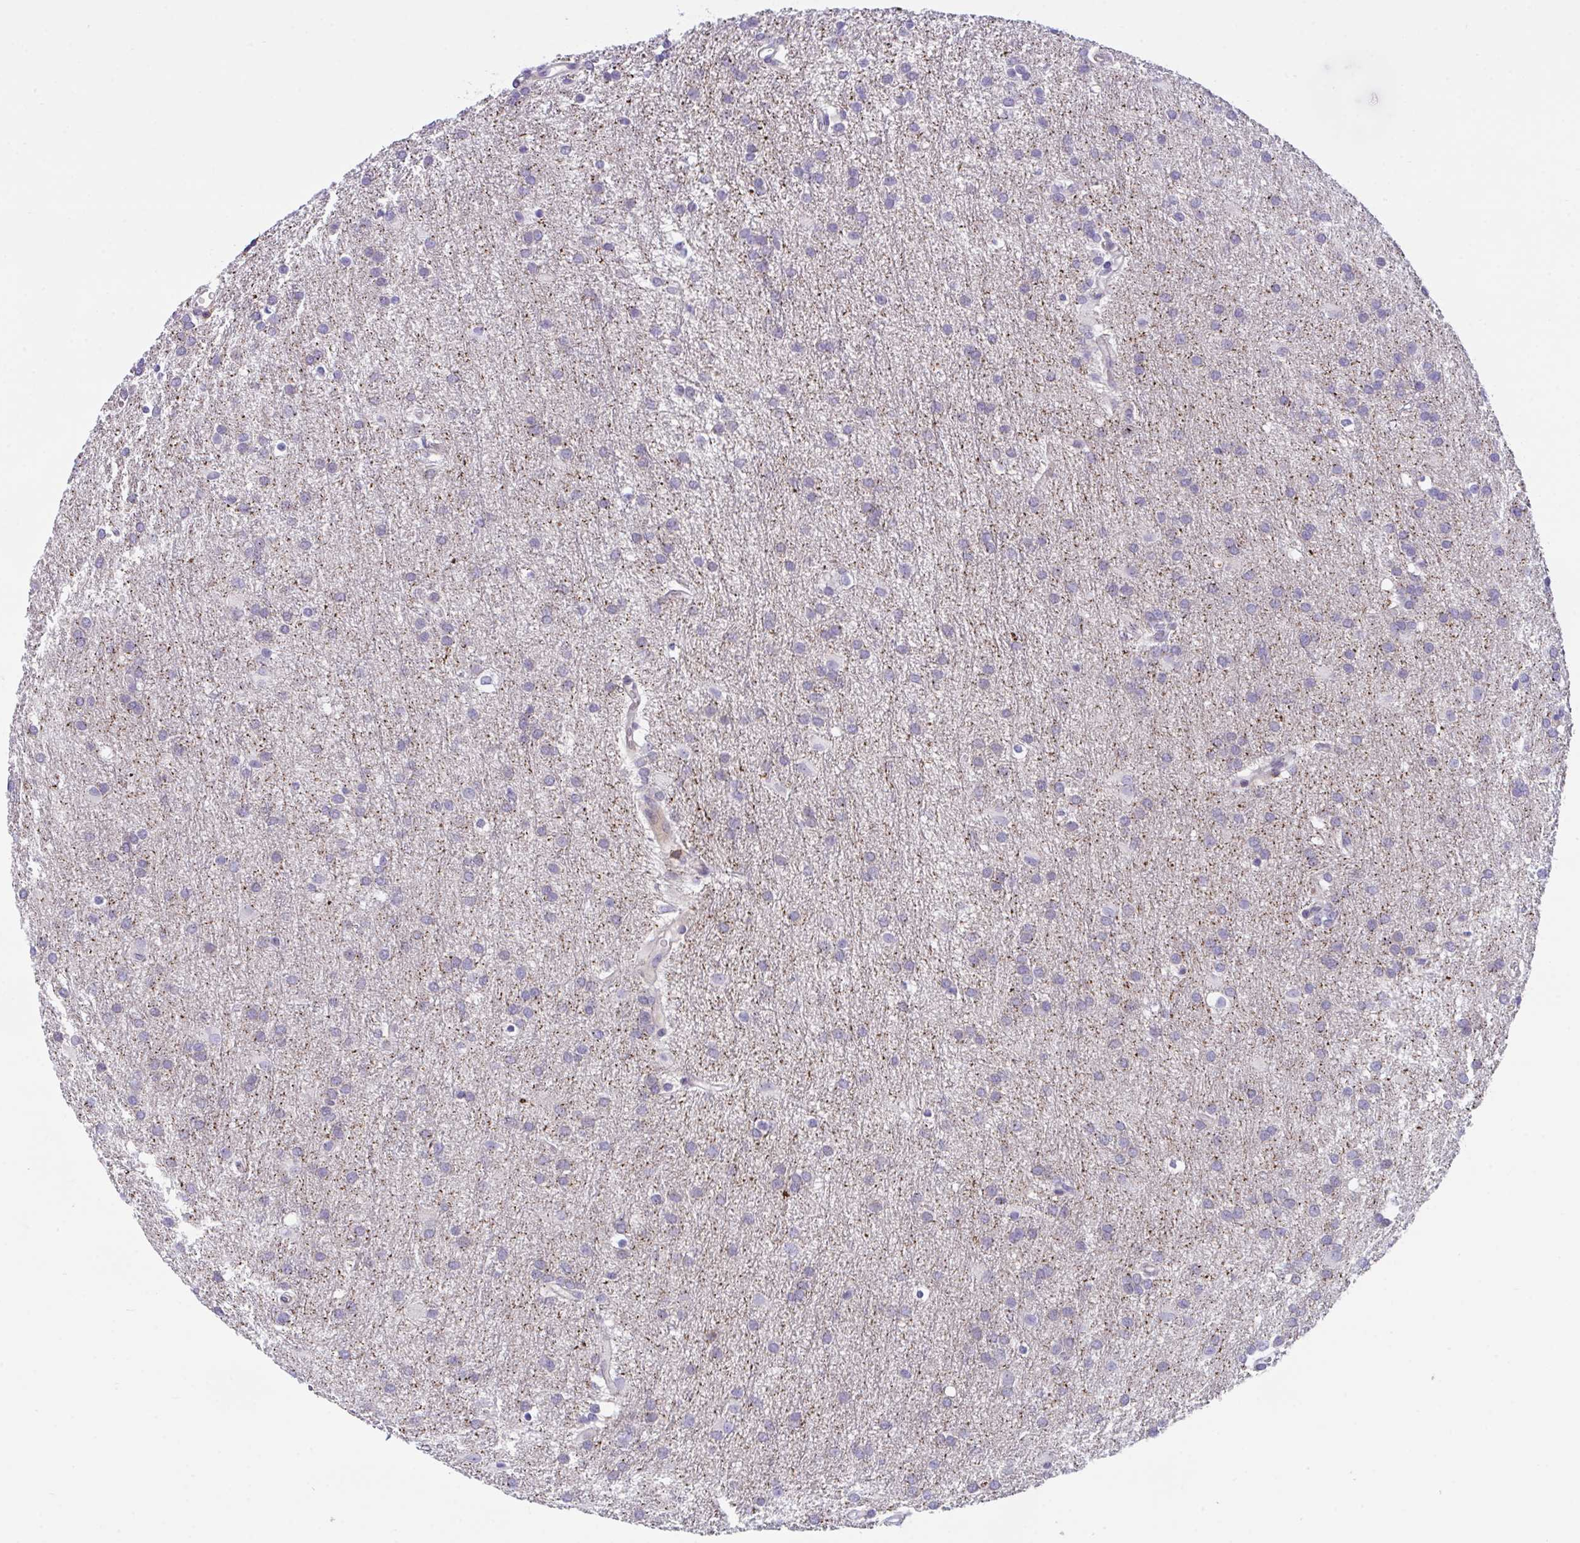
{"staining": {"intensity": "negative", "quantity": "none", "location": "none"}, "tissue": "glioma", "cell_type": "Tumor cells", "image_type": "cancer", "snomed": [{"axis": "morphology", "description": "Glioma, malignant, Low grade"}, {"axis": "topography", "description": "Brain"}], "caption": "DAB (3,3'-diaminobenzidine) immunohistochemical staining of glioma exhibits no significant staining in tumor cells. (Stains: DAB IHC with hematoxylin counter stain, Microscopy: brightfield microscopy at high magnification).", "gene": "PPIH", "patient": {"sex": "female", "age": 32}}